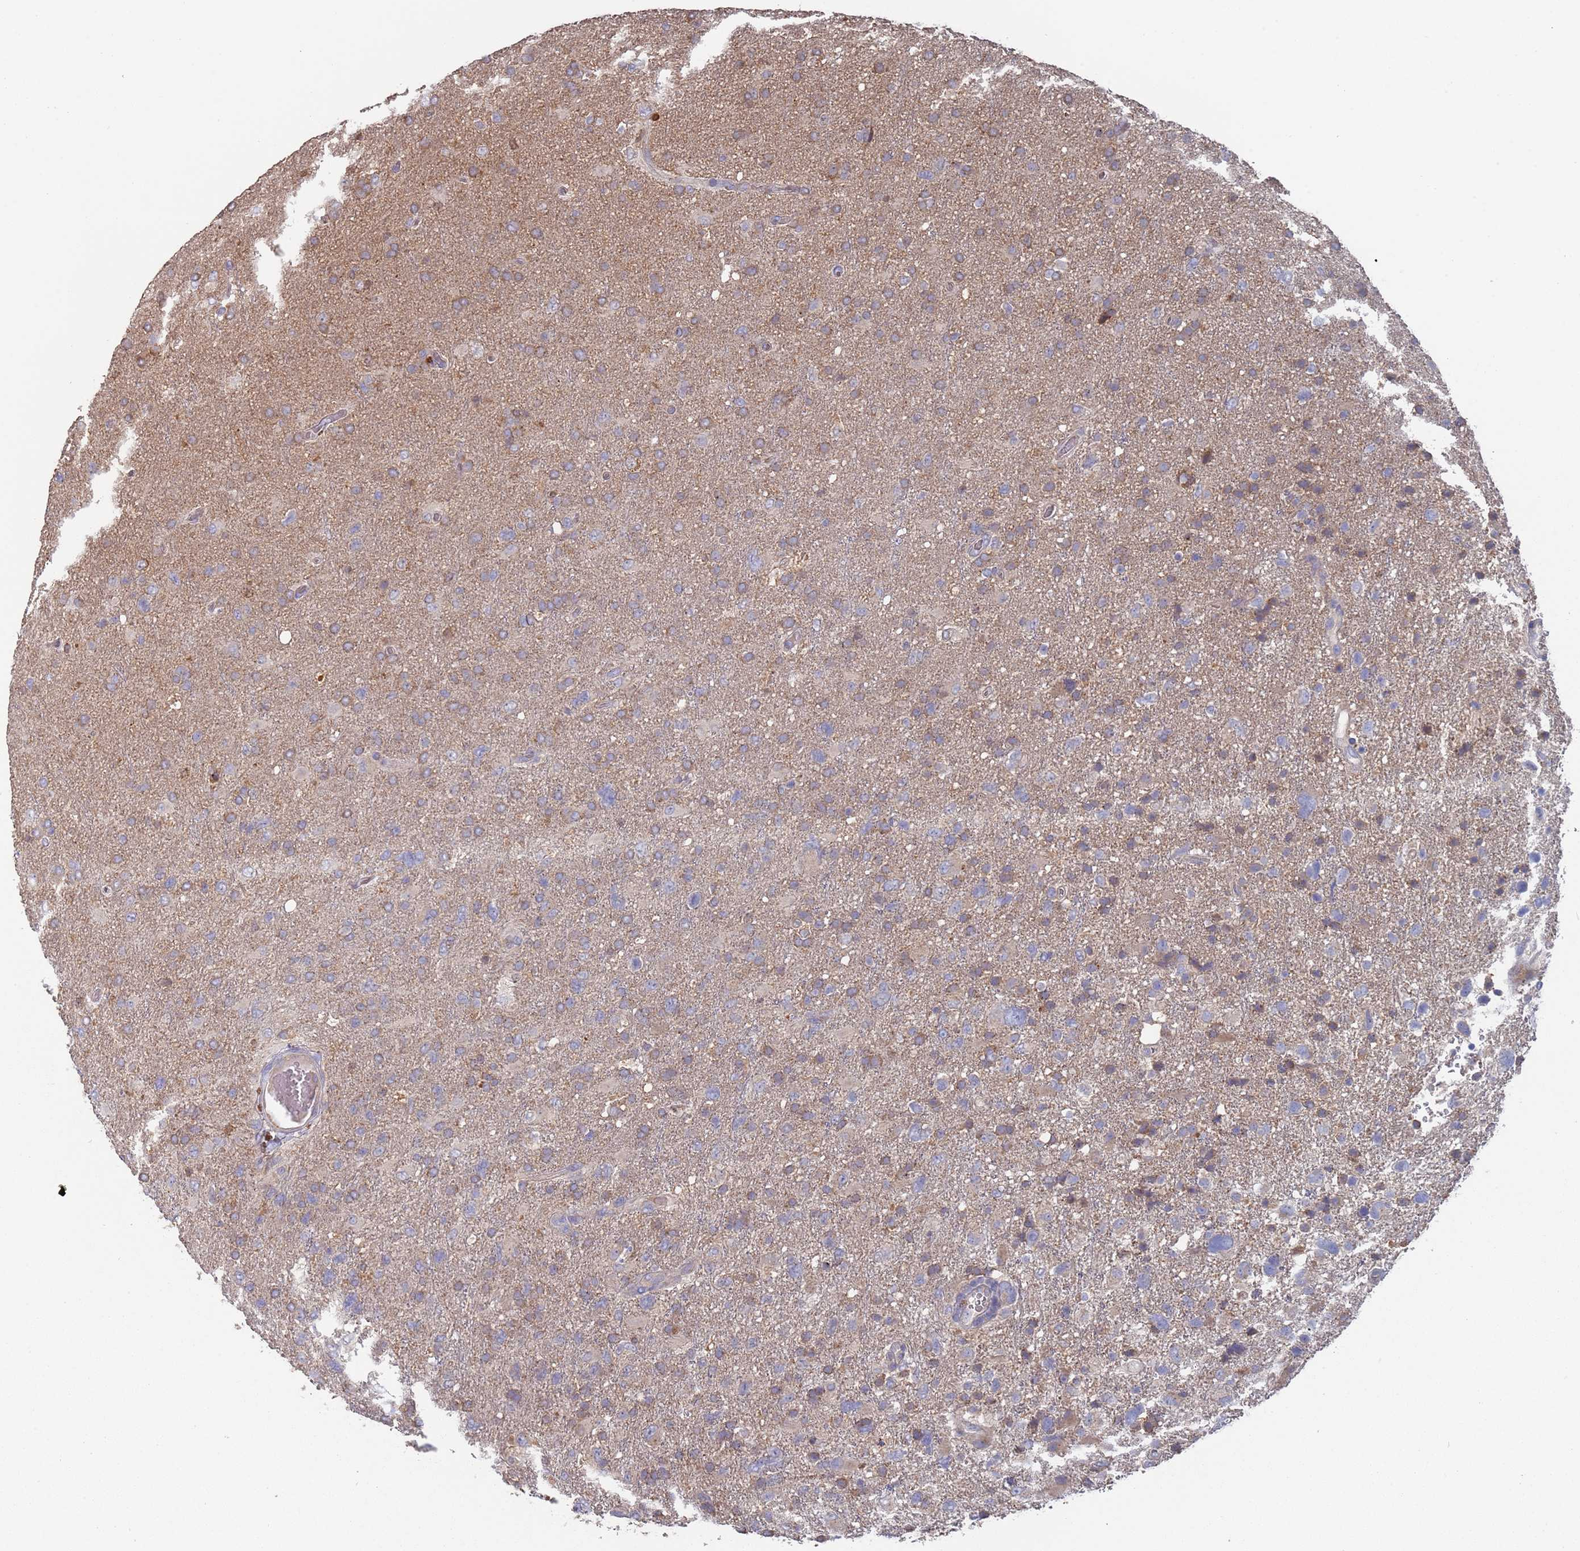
{"staining": {"intensity": "weak", "quantity": "25%-75%", "location": "cytoplasmic/membranous"}, "tissue": "glioma", "cell_type": "Tumor cells", "image_type": "cancer", "snomed": [{"axis": "morphology", "description": "Glioma, malignant, High grade"}, {"axis": "topography", "description": "Brain"}], "caption": "Glioma stained with DAB immunohistochemistry reveals low levels of weak cytoplasmic/membranous expression in about 25%-75% of tumor cells. (brown staining indicates protein expression, while blue staining denotes nuclei).", "gene": "MALRD1", "patient": {"sex": "male", "age": 61}}